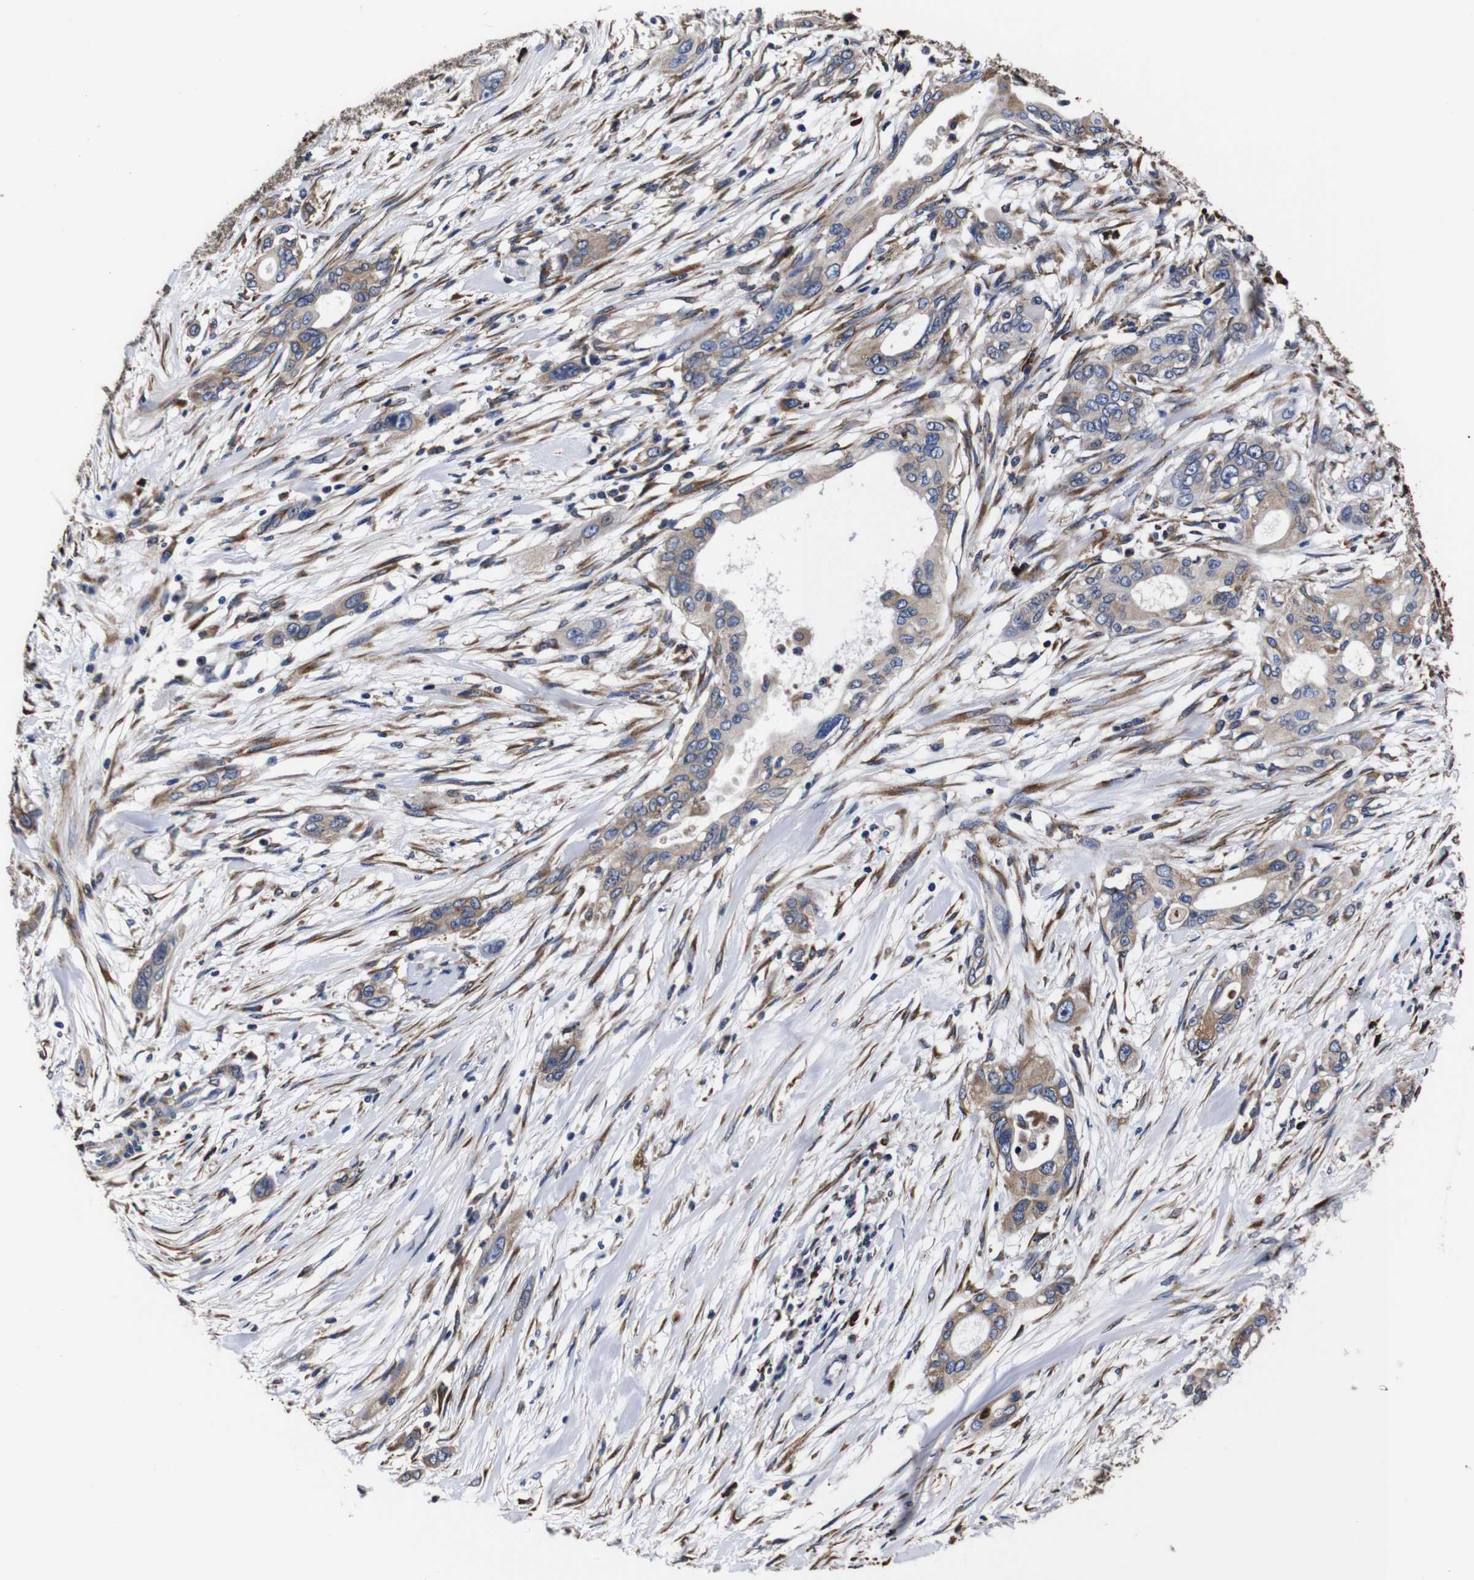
{"staining": {"intensity": "moderate", "quantity": ">75%", "location": "cytoplasmic/membranous"}, "tissue": "pancreatic cancer", "cell_type": "Tumor cells", "image_type": "cancer", "snomed": [{"axis": "morphology", "description": "Adenocarcinoma, NOS"}, {"axis": "topography", "description": "Pancreas"}], "caption": "An image showing moderate cytoplasmic/membranous staining in about >75% of tumor cells in pancreatic cancer (adenocarcinoma), as visualized by brown immunohistochemical staining.", "gene": "PPIB", "patient": {"sex": "female", "age": 60}}